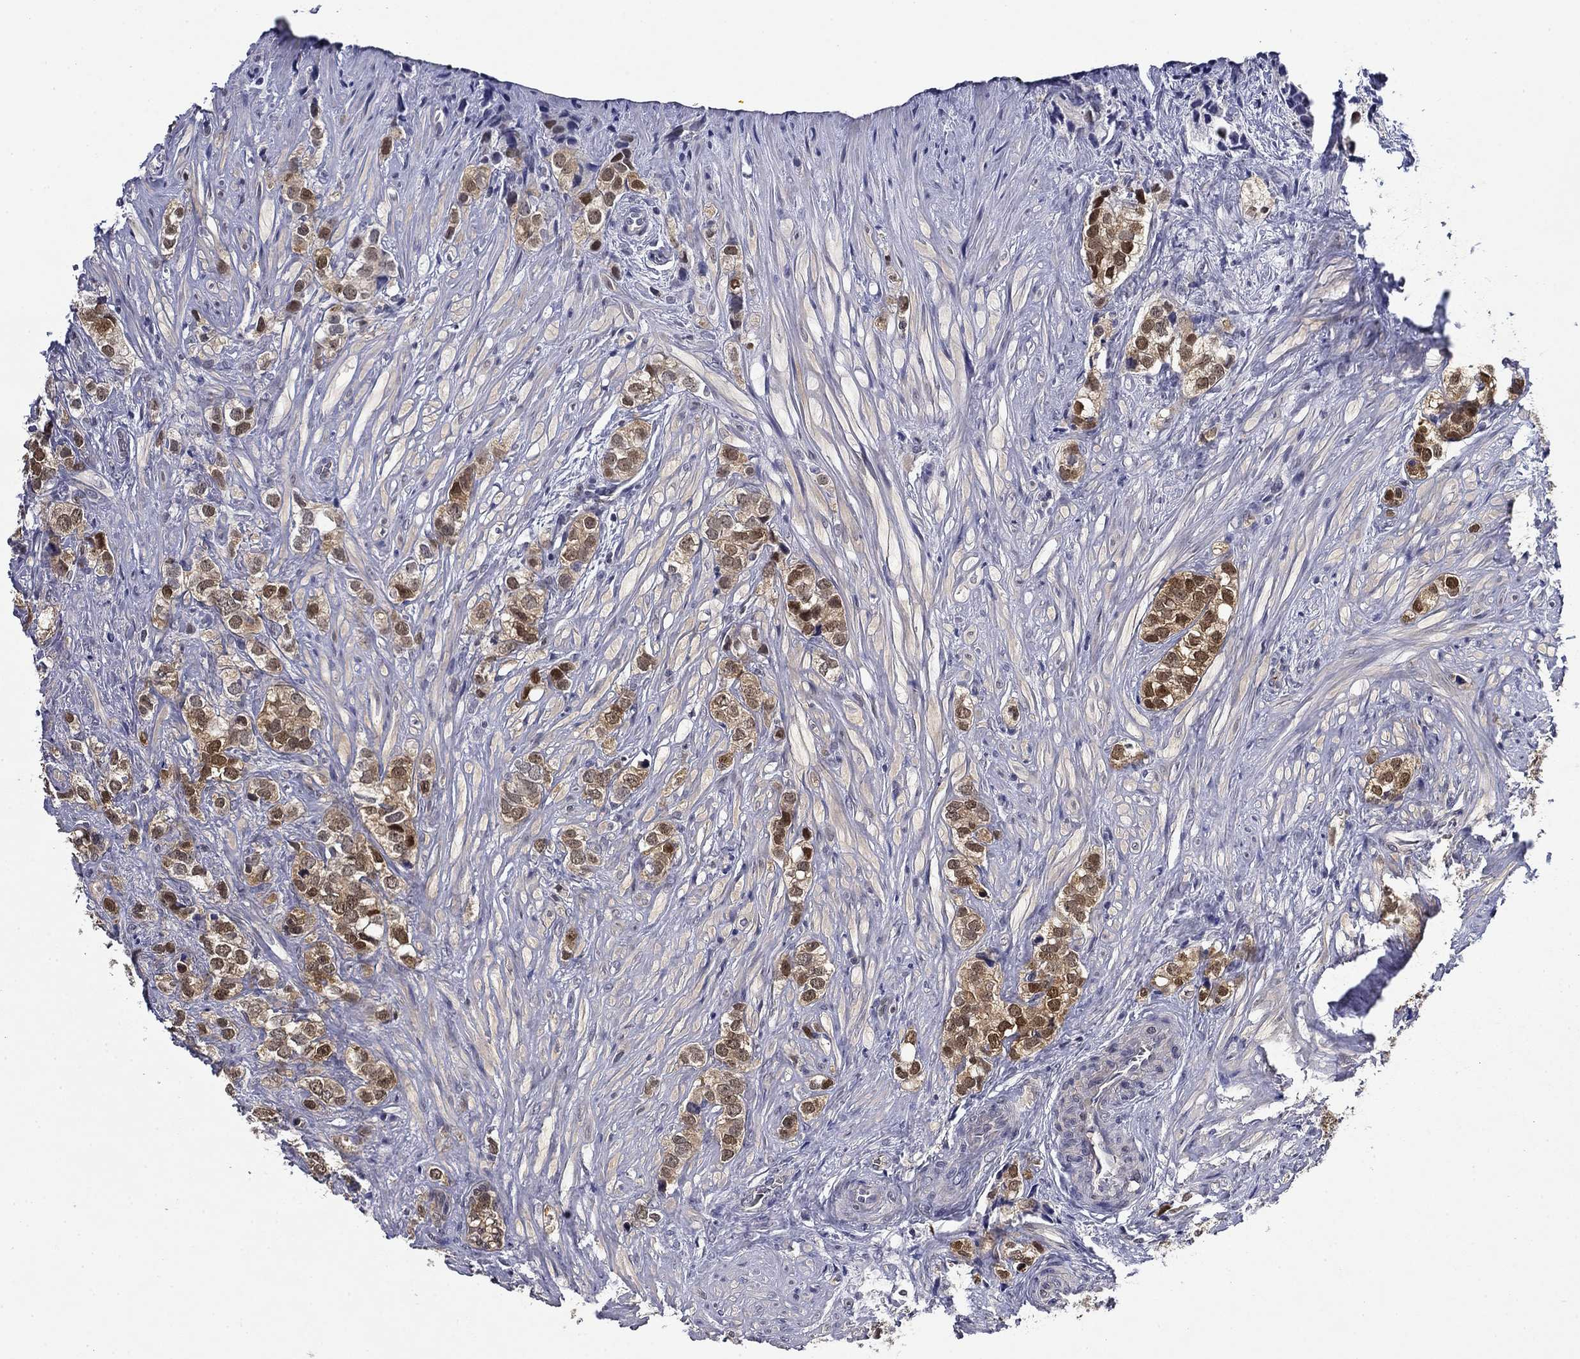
{"staining": {"intensity": "strong", "quantity": "25%-75%", "location": "cytoplasmic/membranous,nuclear"}, "tissue": "prostate cancer", "cell_type": "Tumor cells", "image_type": "cancer", "snomed": [{"axis": "morphology", "description": "Adenocarcinoma, NOS"}, {"axis": "topography", "description": "Prostate and seminal vesicle, NOS"}], "caption": "This is an image of immunohistochemistry staining of prostate adenocarcinoma, which shows strong positivity in the cytoplasmic/membranous and nuclear of tumor cells.", "gene": "DDTL", "patient": {"sex": "male", "age": 63}}